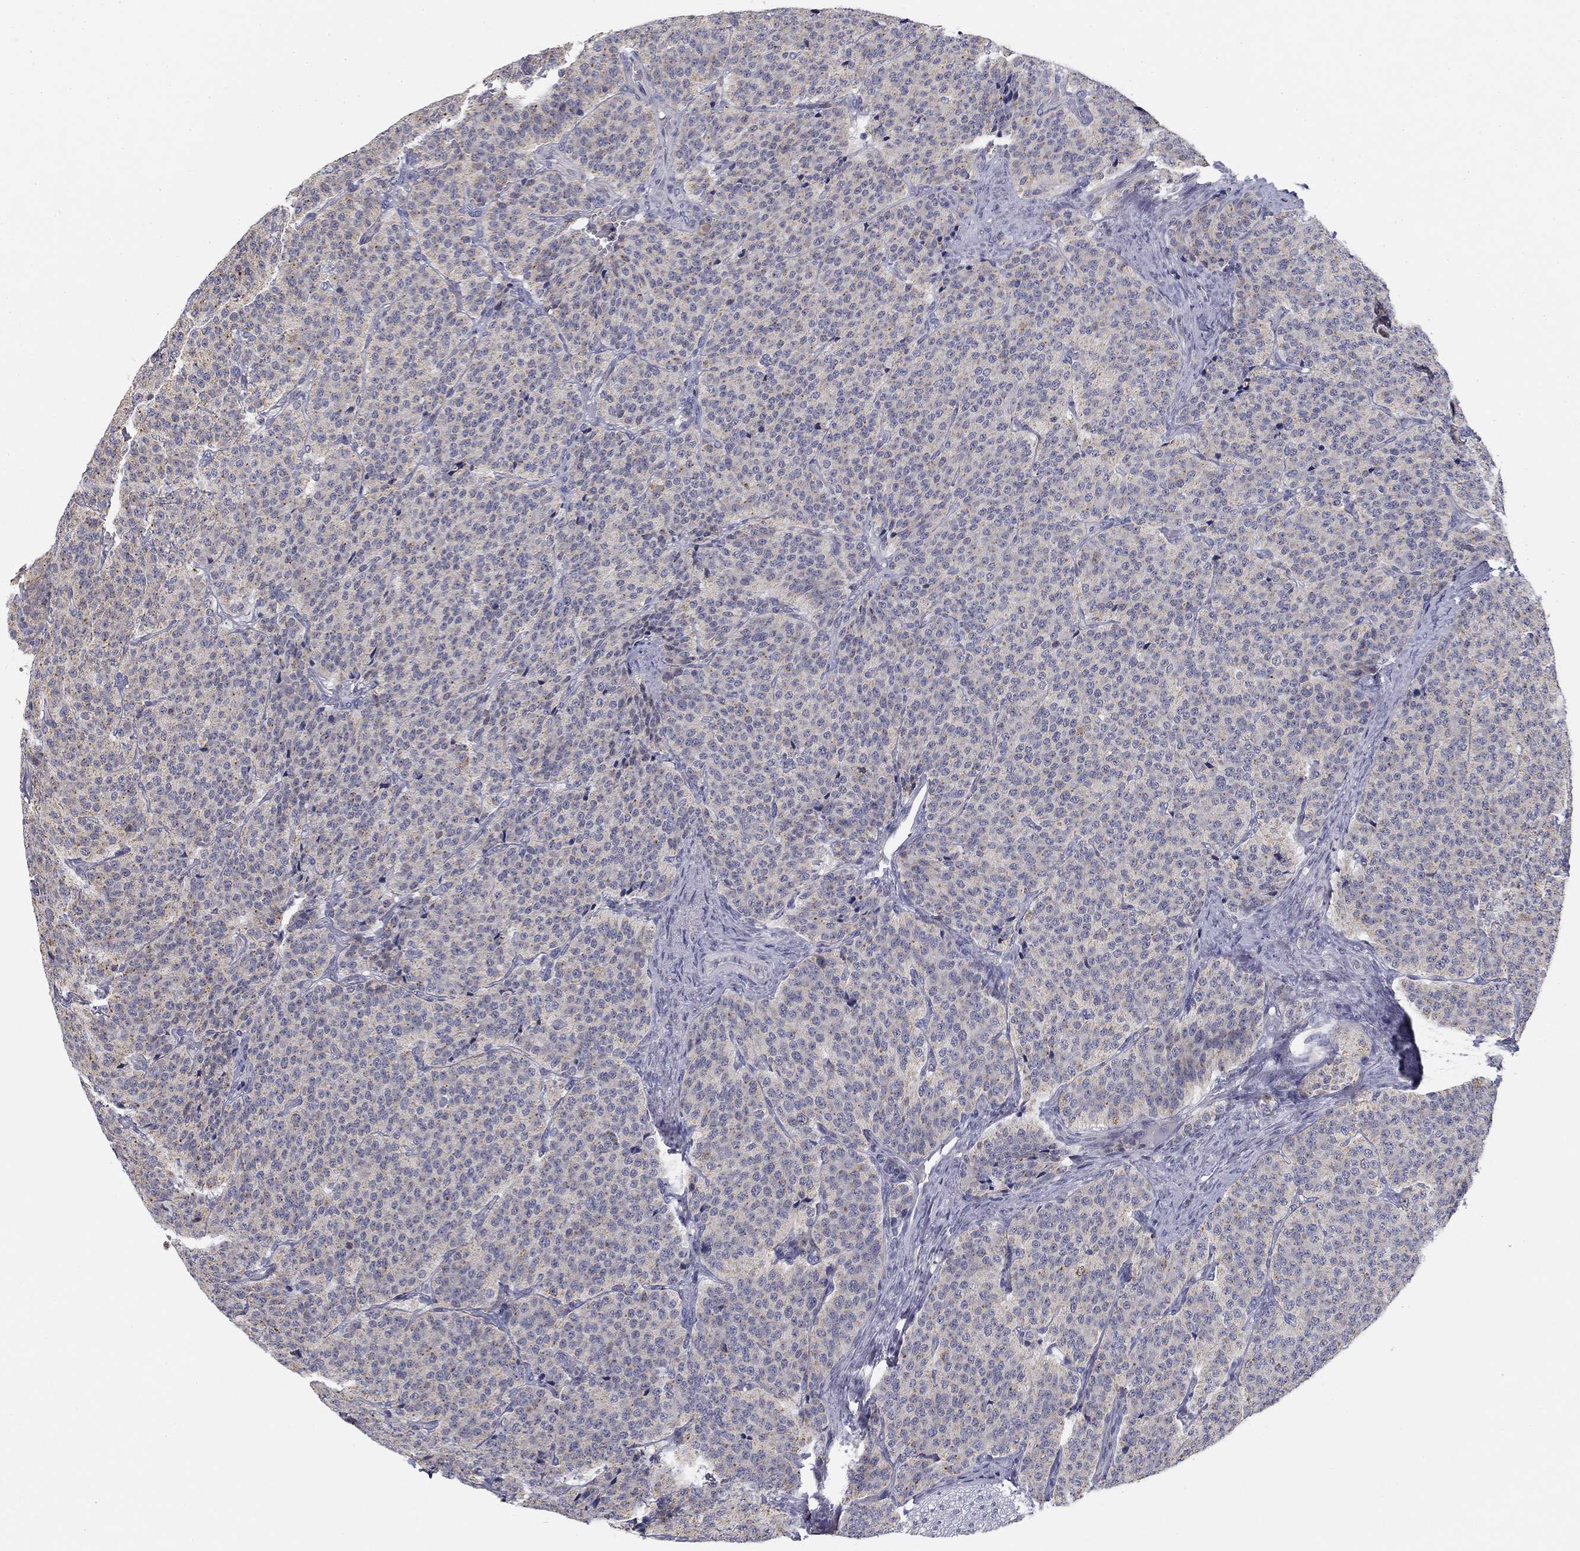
{"staining": {"intensity": "negative", "quantity": "none", "location": "none"}, "tissue": "carcinoid", "cell_type": "Tumor cells", "image_type": "cancer", "snomed": [{"axis": "morphology", "description": "Carcinoid, malignant, NOS"}, {"axis": "topography", "description": "Small intestine"}], "caption": "Human carcinoid (malignant) stained for a protein using immunohistochemistry (IHC) reveals no staining in tumor cells.", "gene": "SLC2A9", "patient": {"sex": "female", "age": 58}}